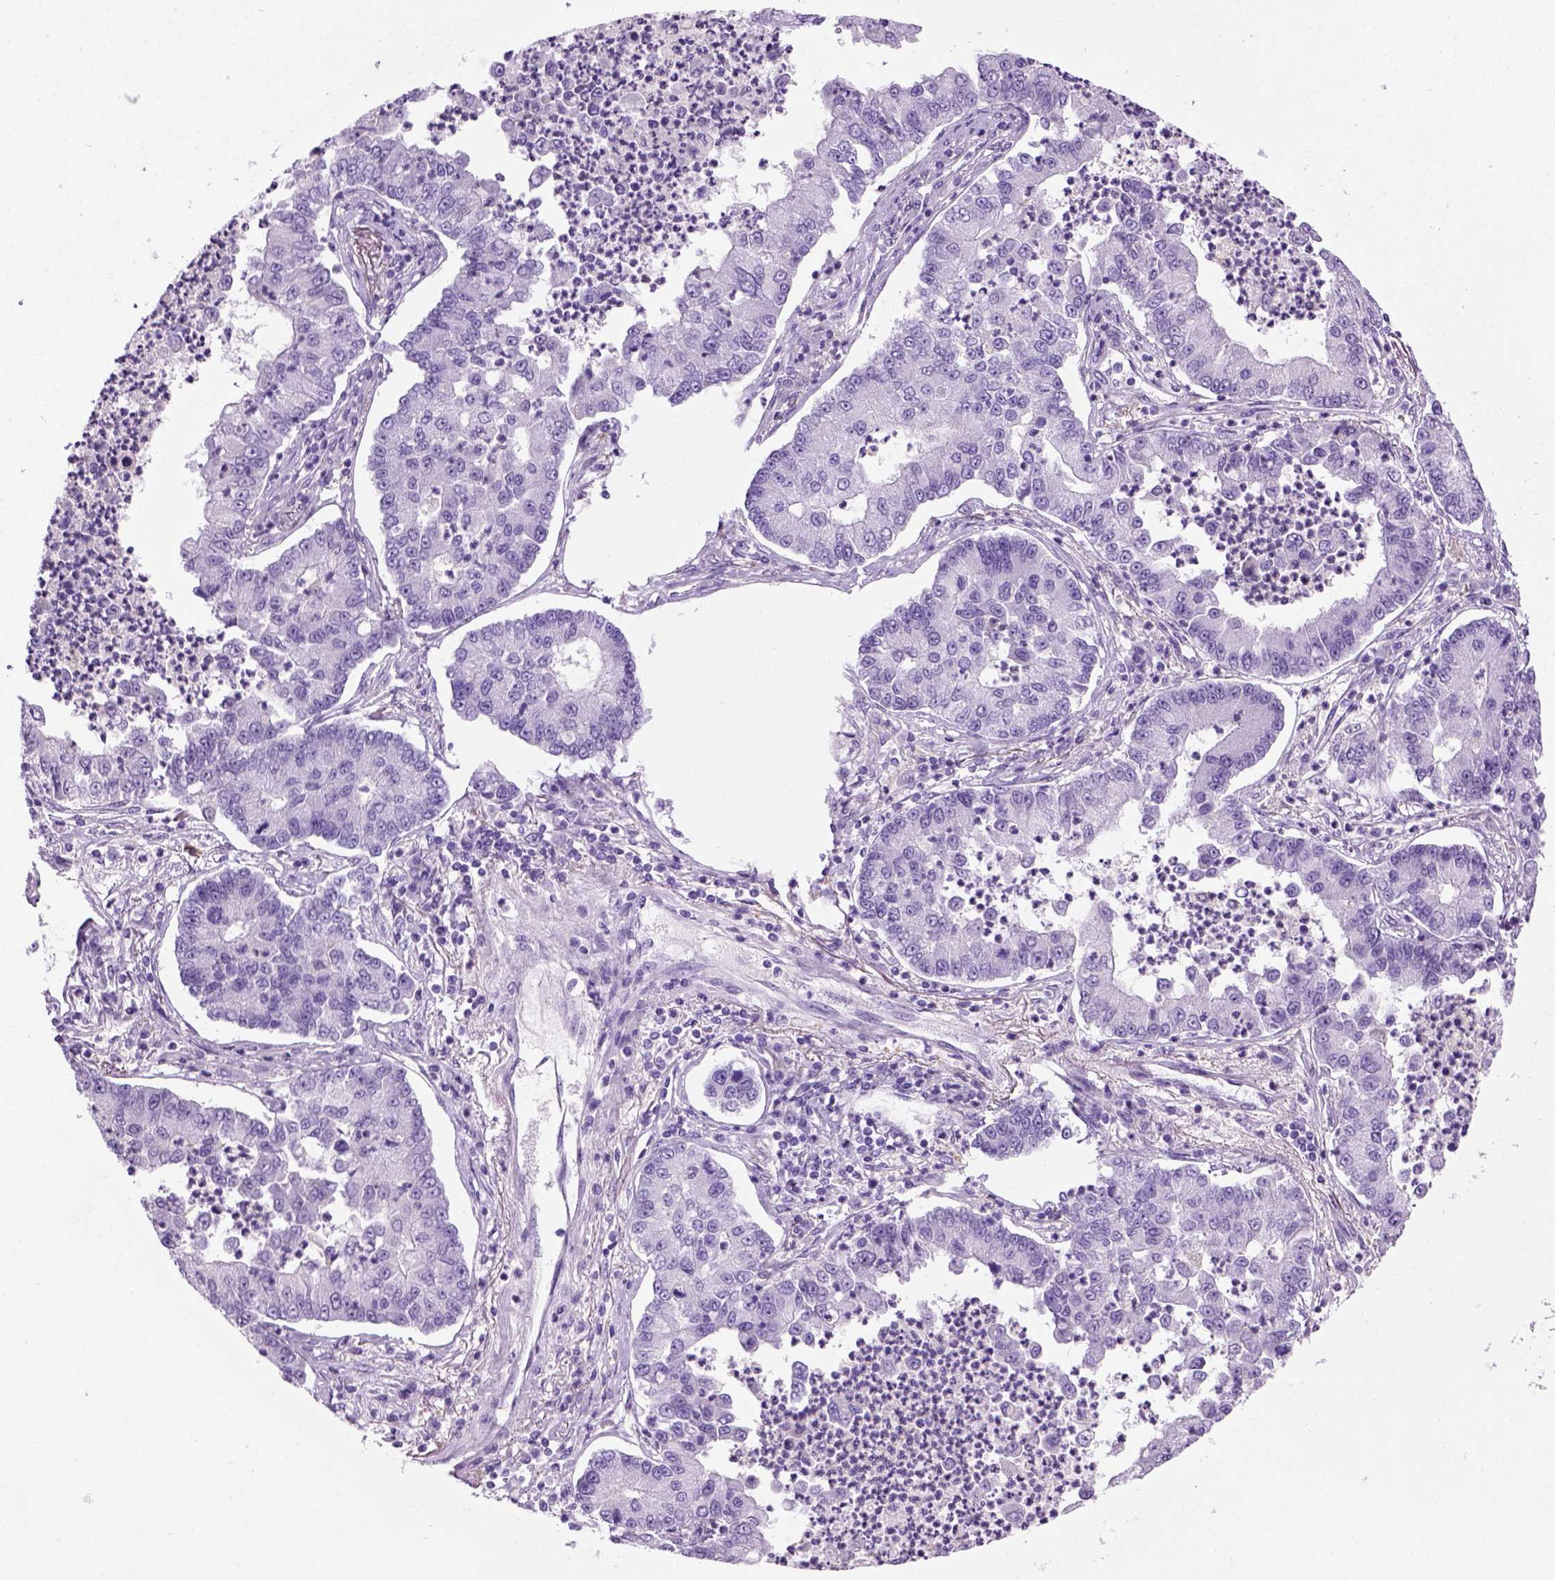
{"staining": {"intensity": "negative", "quantity": "none", "location": "none"}, "tissue": "lung cancer", "cell_type": "Tumor cells", "image_type": "cancer", "snomed": [{"axis": "morphology", "description": "Adenocarcinoma, NOS"}, {"axis": "topography", "description": "Lung"}], "caption": "IHC histopathology image of neoplastic tissue: human lung cancer stained with DAB demonstrates no significant protein staining in tumor cells. (DAB IHC with hematoxylin counter stain).", "gene": "GABRB2", "patient": {"sex": "female", "age": 57}}